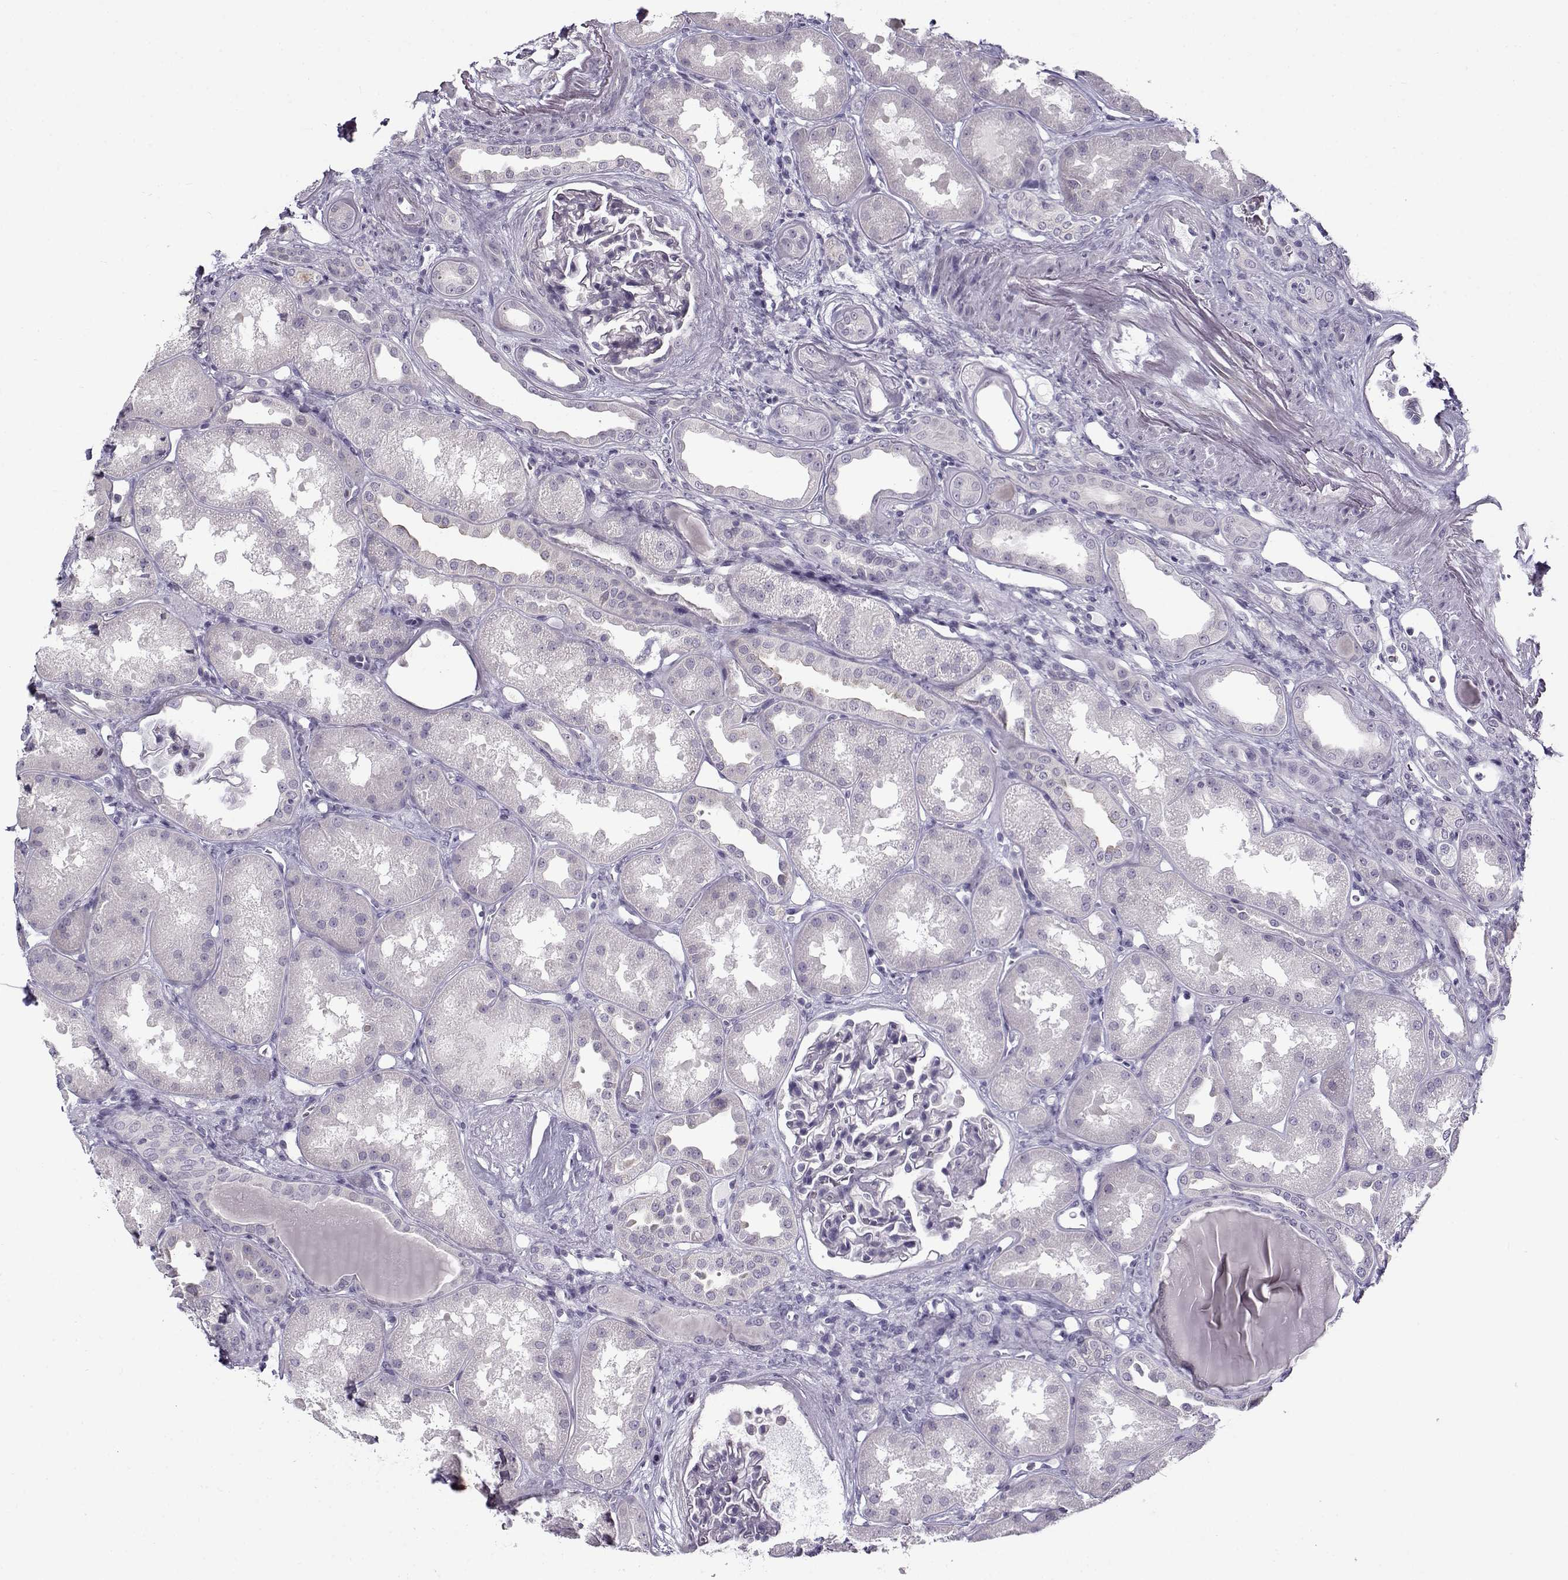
{"staining": {"intensity": "negative", "quantity": "none", "location": "none"}, "tissue": "kidney", "cell_type": "Cells in glomeruli", "image_type": "normal", "snomed": [{"axis": "morphology", "description": "Normal tissue, NOS"}, {"axis": "topography", "description": "Kidney"}], "caption": "Immunohistochemical staining of unremarkable kidney reveals no significant staining in cells in glomeruli.", "gene": "TEX55", "patient": {"sex": "male", "age": 61}}